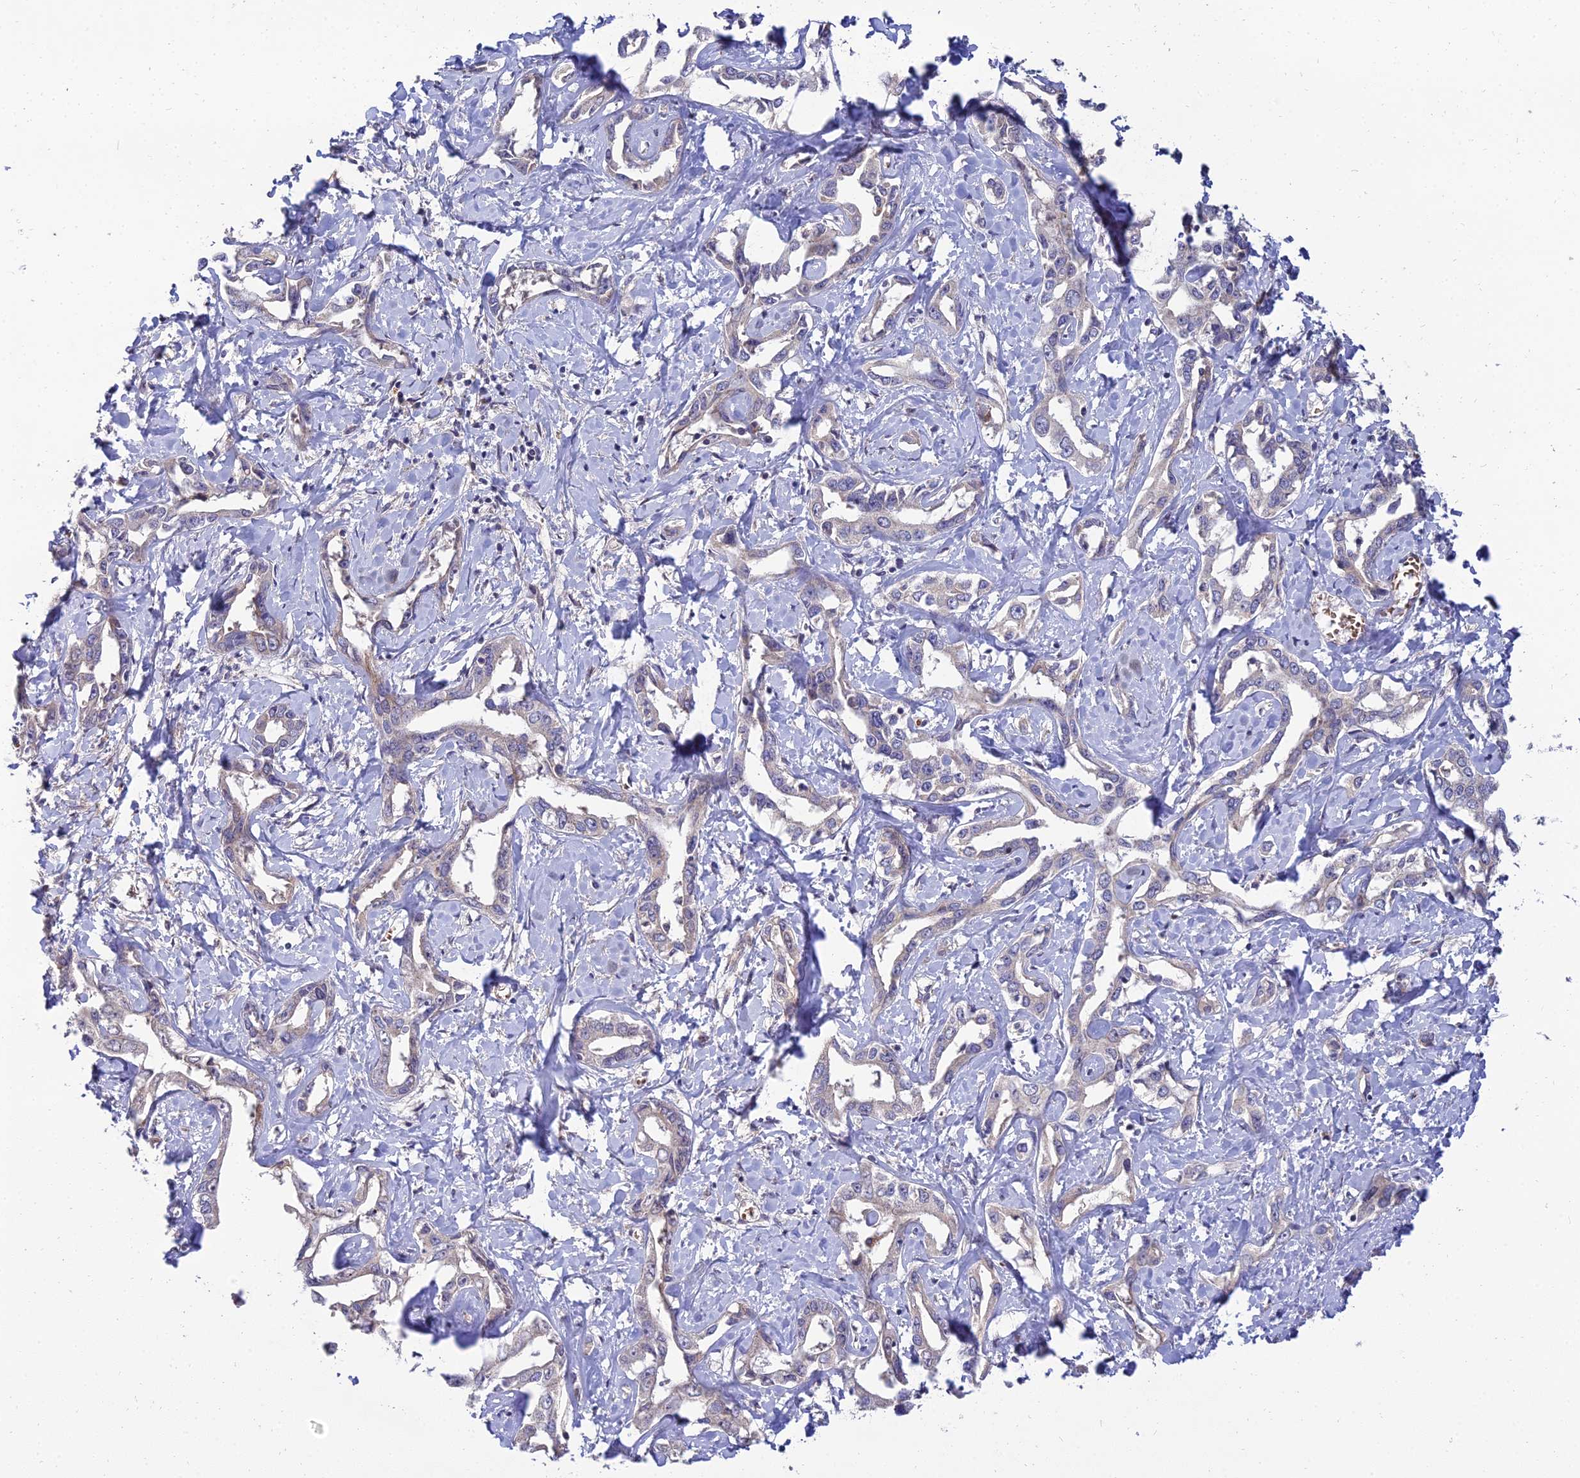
{"staining": {"intensity": "negative", "quantity": "none", "location": "none"}, "tissue": "liver cancer", "cell_type": "Tumor cells", "image_type": "cancer", "snomed": [{"axis": "morphology", "description": "Cholangiocarcinoma"}, {"axis": "topography", "description": "Liver"}], "caption": "High power microscopy photomicrograph of an immunohistochemistry image of cholangiocarcinoma (liver), revealing no significant staining in tumor cells. The staining is performed using DAB brown chromogen with nuclei counter-stained in using hematoxylin.", "gene": "NPY", "patient": {"sex": "male", "age": 59}}